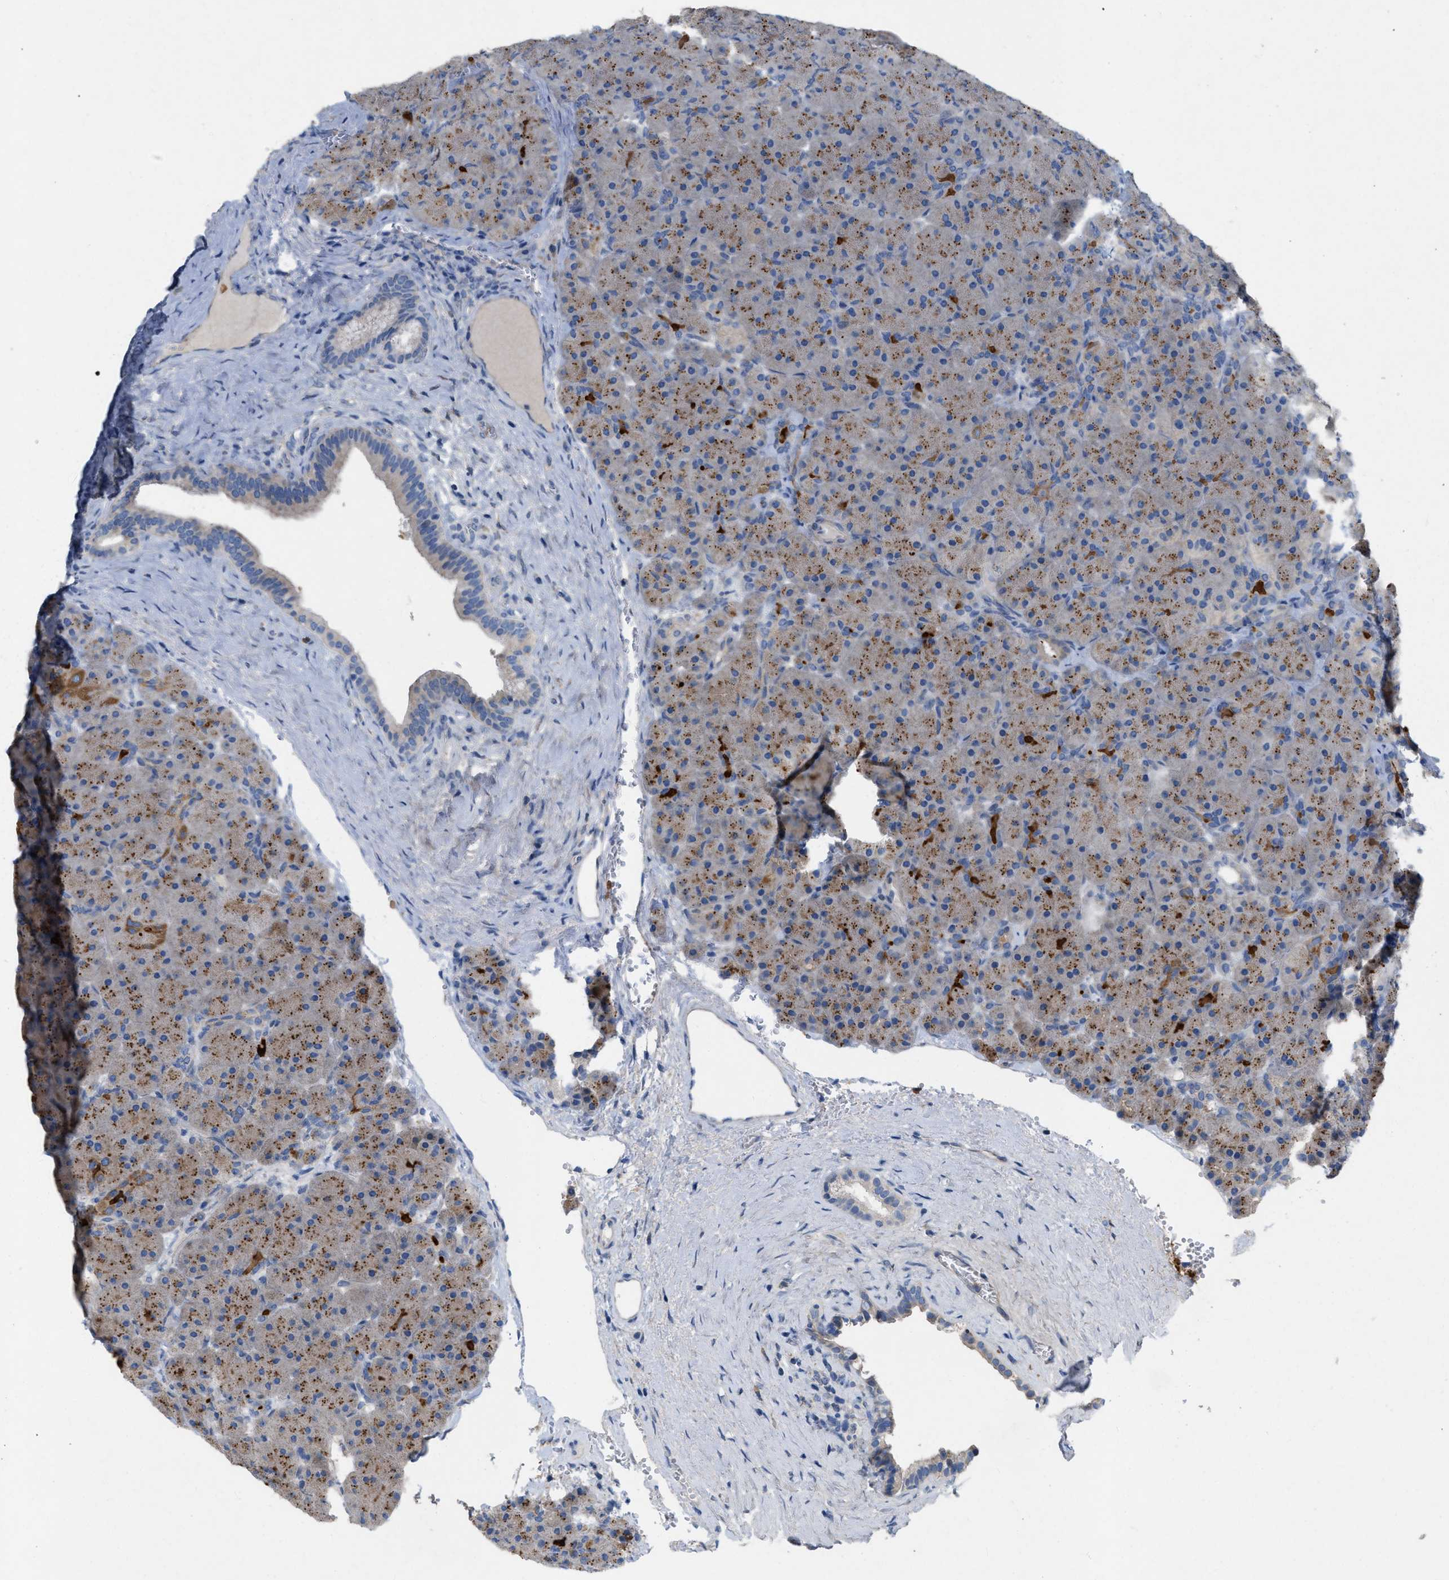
{"staining": {"intensity": "moderate", "quantity": ">75%", "location": "cytoplasmic/membranous"}, "tissue": "pancreas", "cell_type": "Exocrine glandular cells", "image_type": "normal", "snomed": [{"axis": "morphology", "description": "Normal tissue, NOS"}, {"axis": "topography", "description": "Pancreas"}], "caption": "This histopathology image displays immunohistochemistry (IHC) staining of unremarkable pancreas, with medium moderate cytoplasmic/membranous expression in about >75% of exocrine glandular cells.", "gene": "PLPPR5", "patient": {"sex": "male", "age": 66}}